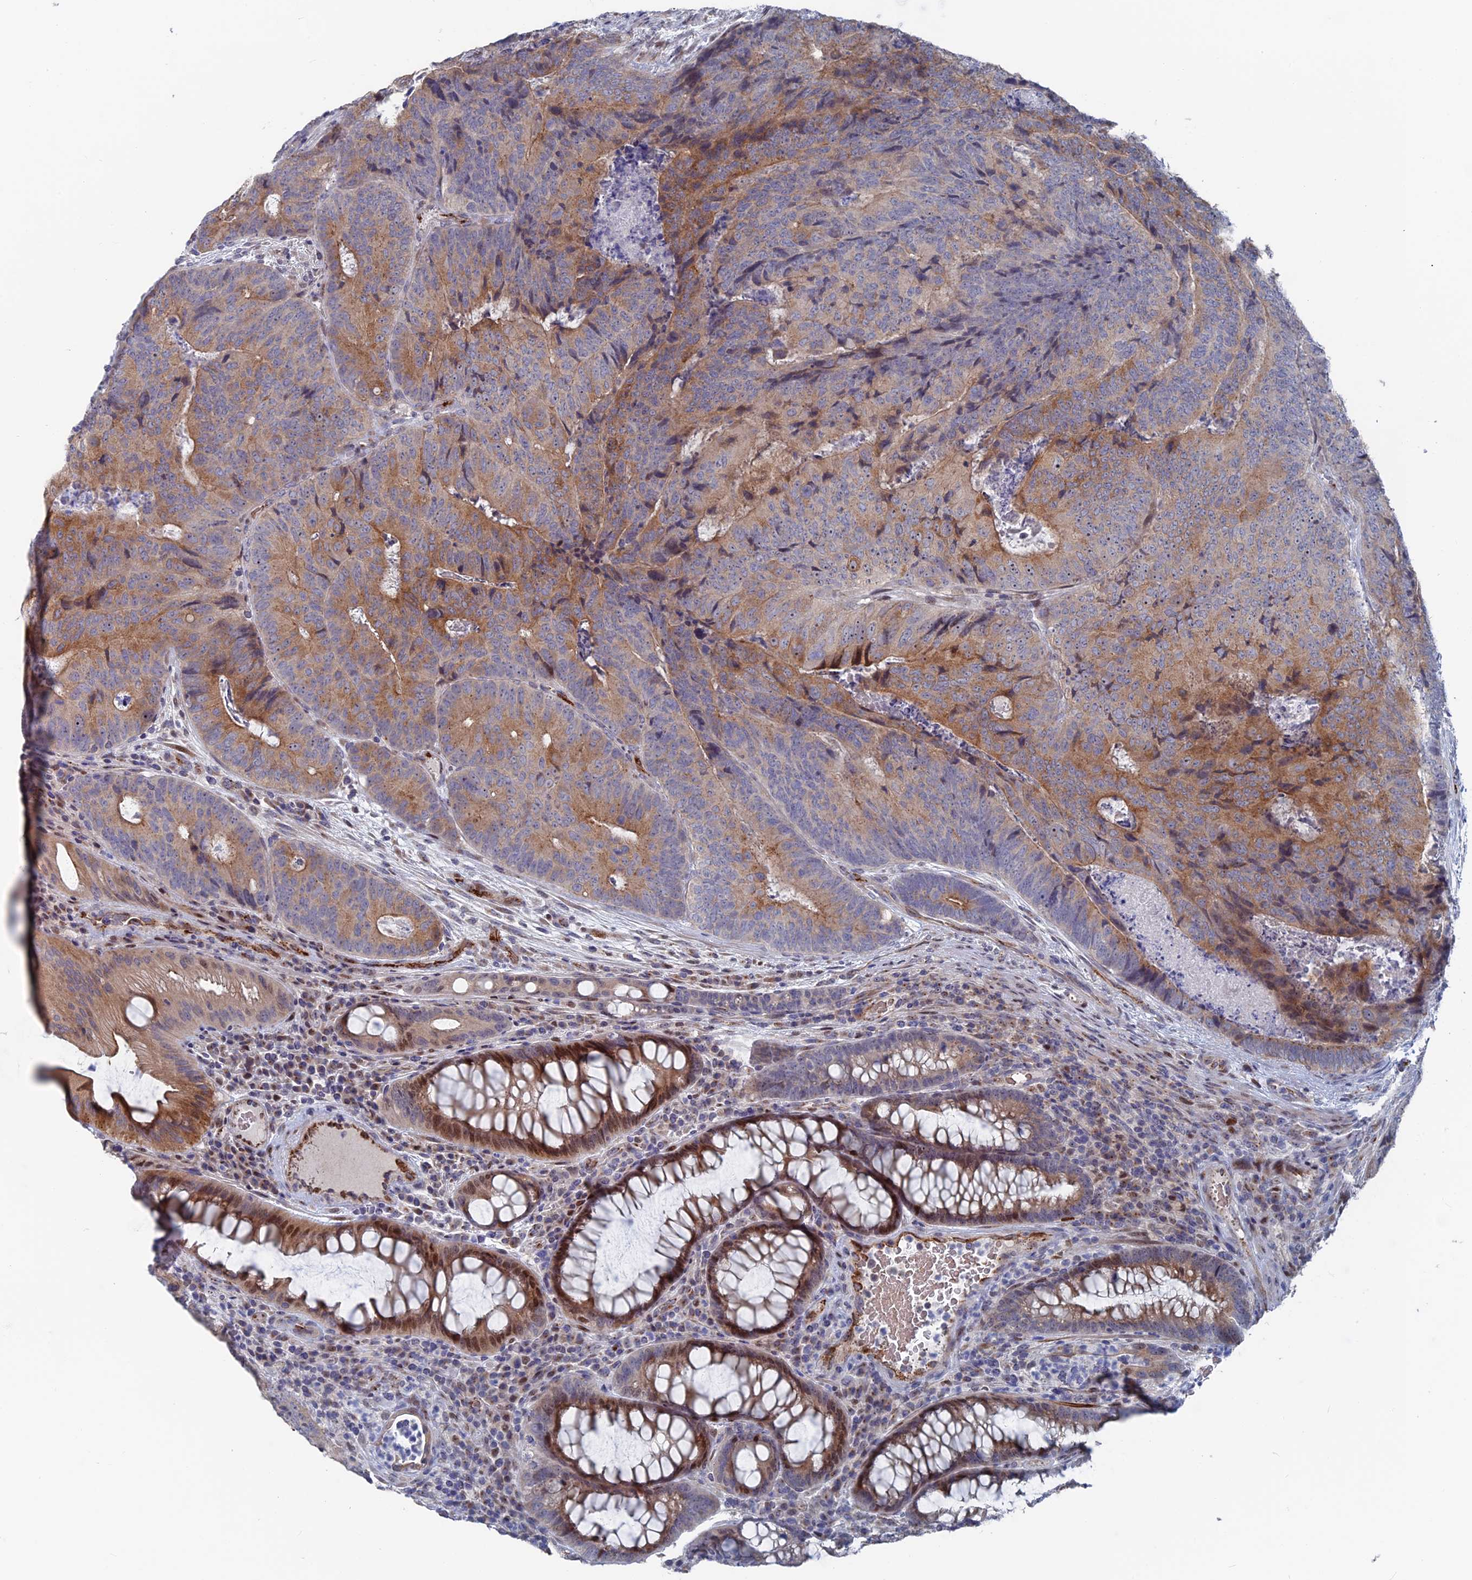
{"staining": {"intensity": "moderate", "quantity": "25%-75%", "location": "cytoplasmic/membranous"}, "tissue": "colorectal cancer", "cell_type": "Tumor cells", "image_type": "cancer", "snomed": [{"axis": "morphology", "description": "Adenocarcinoma, NOS"}, {"axis": "topography", "description": "Colon"}], "caption": "This histopathology image shows immunohistochemistry (IHC) staining of human adenocarcinoma (colorectal), with medium moderate cytoplasmic/membranous expression in approximately 25%-75% of tumor cells.", "gene": "SH3D21", "patient": {"sex": "female", "age": 67}}